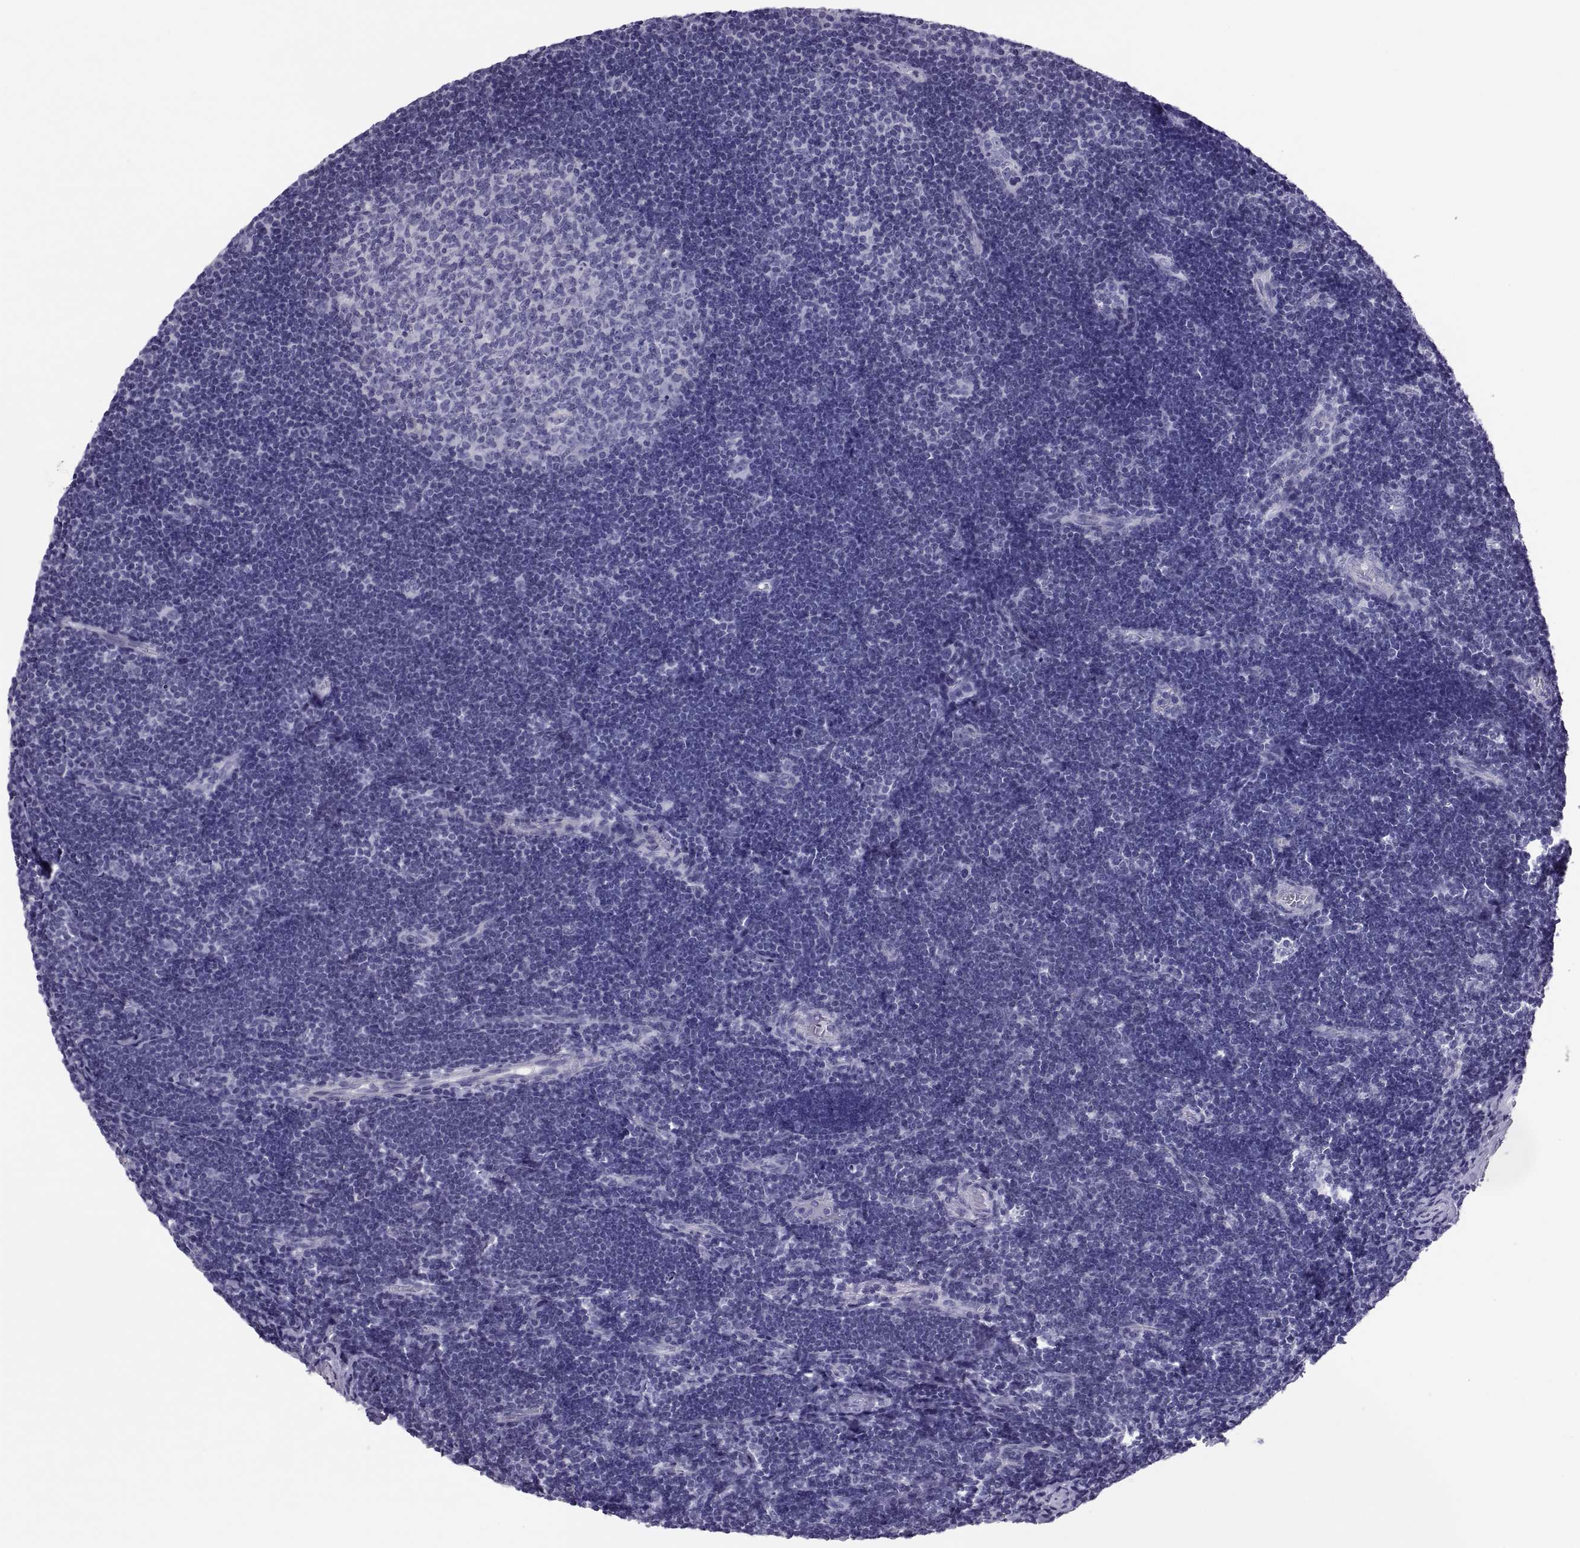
{"staining": {"intensity": "negative", "quantity": "none", "location": "none"}, "tissue": "tonsil", "cell_type": "Germinal center cells", "image_type": "normal", "snomed": [{"axis": "morphology", "description": "Normal tissue, NOS"}, {"axis": "topography", "description": "Tonsil"}], "caption": "A high-resolution histopathology image shows immunohistochemistry (IHC) staining of benign tonsil, which reveals no significant staining in germinal center cells.", "gene": "RNASE12", "patient": {"sex": "female", "age": 13}}